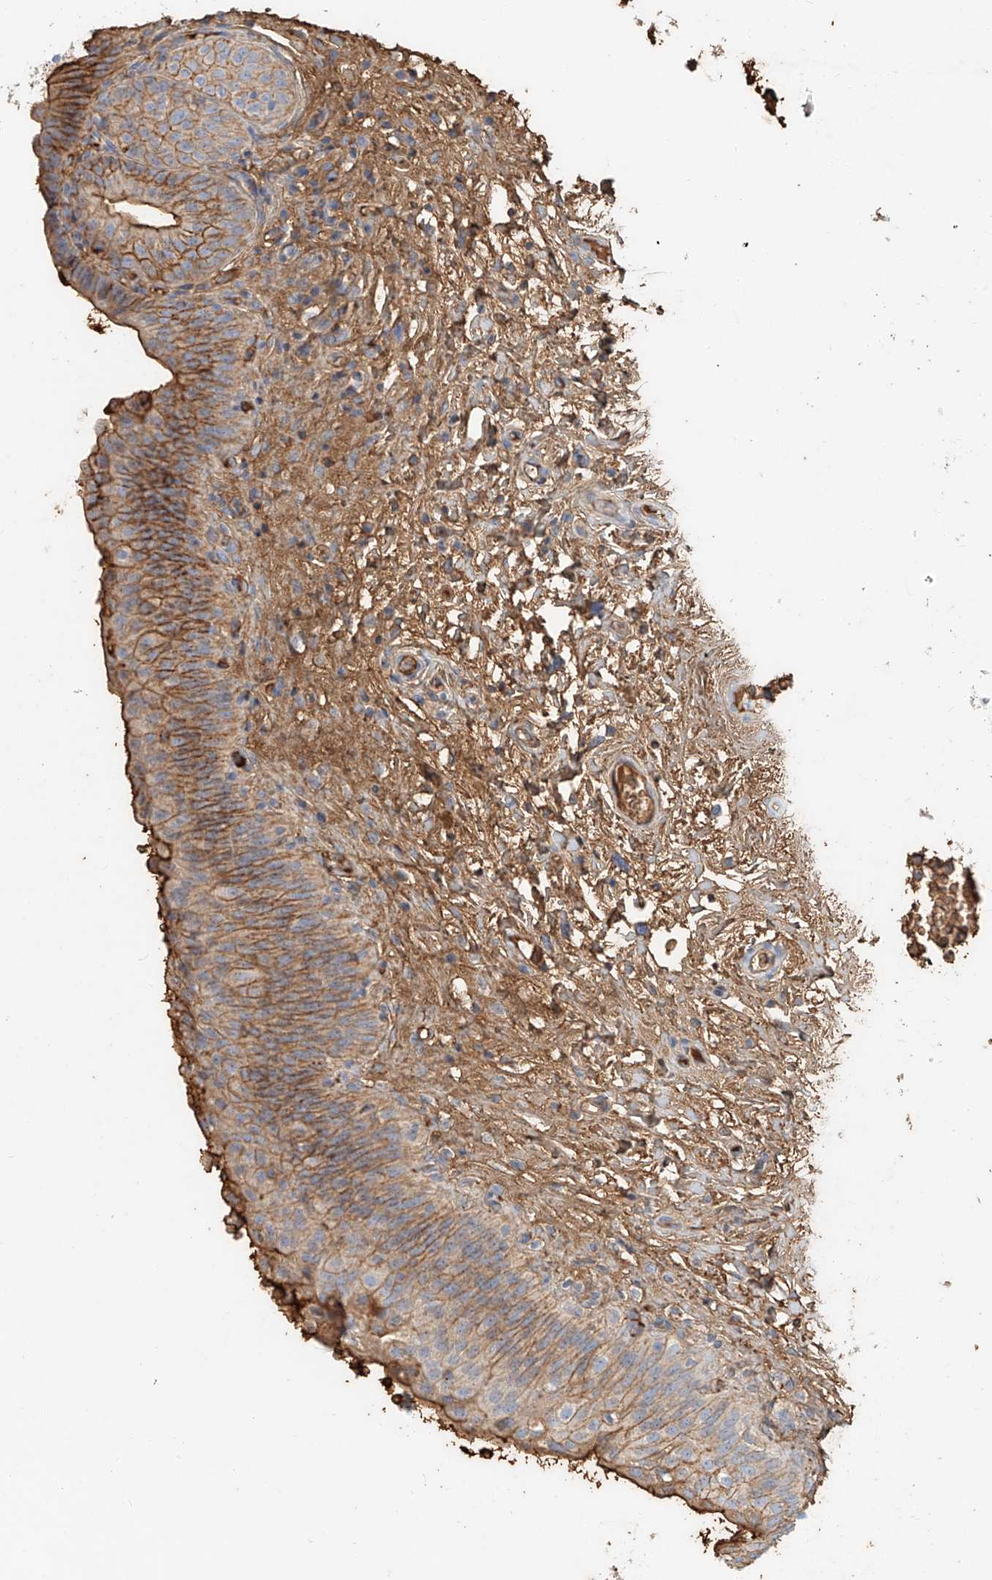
{"staining": {"intensity": "moderate", "quantity": ">75%", "location": "cytoplasmic/membranous"}, "tissue": "urinary bladder", "cell_type": "Urothelial cells", "image_type": "normal", "snomed": [{"axis": "morphology", "description": "Normal tissue, NOS"}, {"axis": "topography", "description": "Urinary bladder"}], "caption": "Unremarkable urinary bladder exhibits moderate cytoplasmic/membranous positivity in approximately >75% of urothelial cells, visualized by immunohistochemistry.", "gene": "ZFP30", "patient": {"sex": "male", "age": 83}}